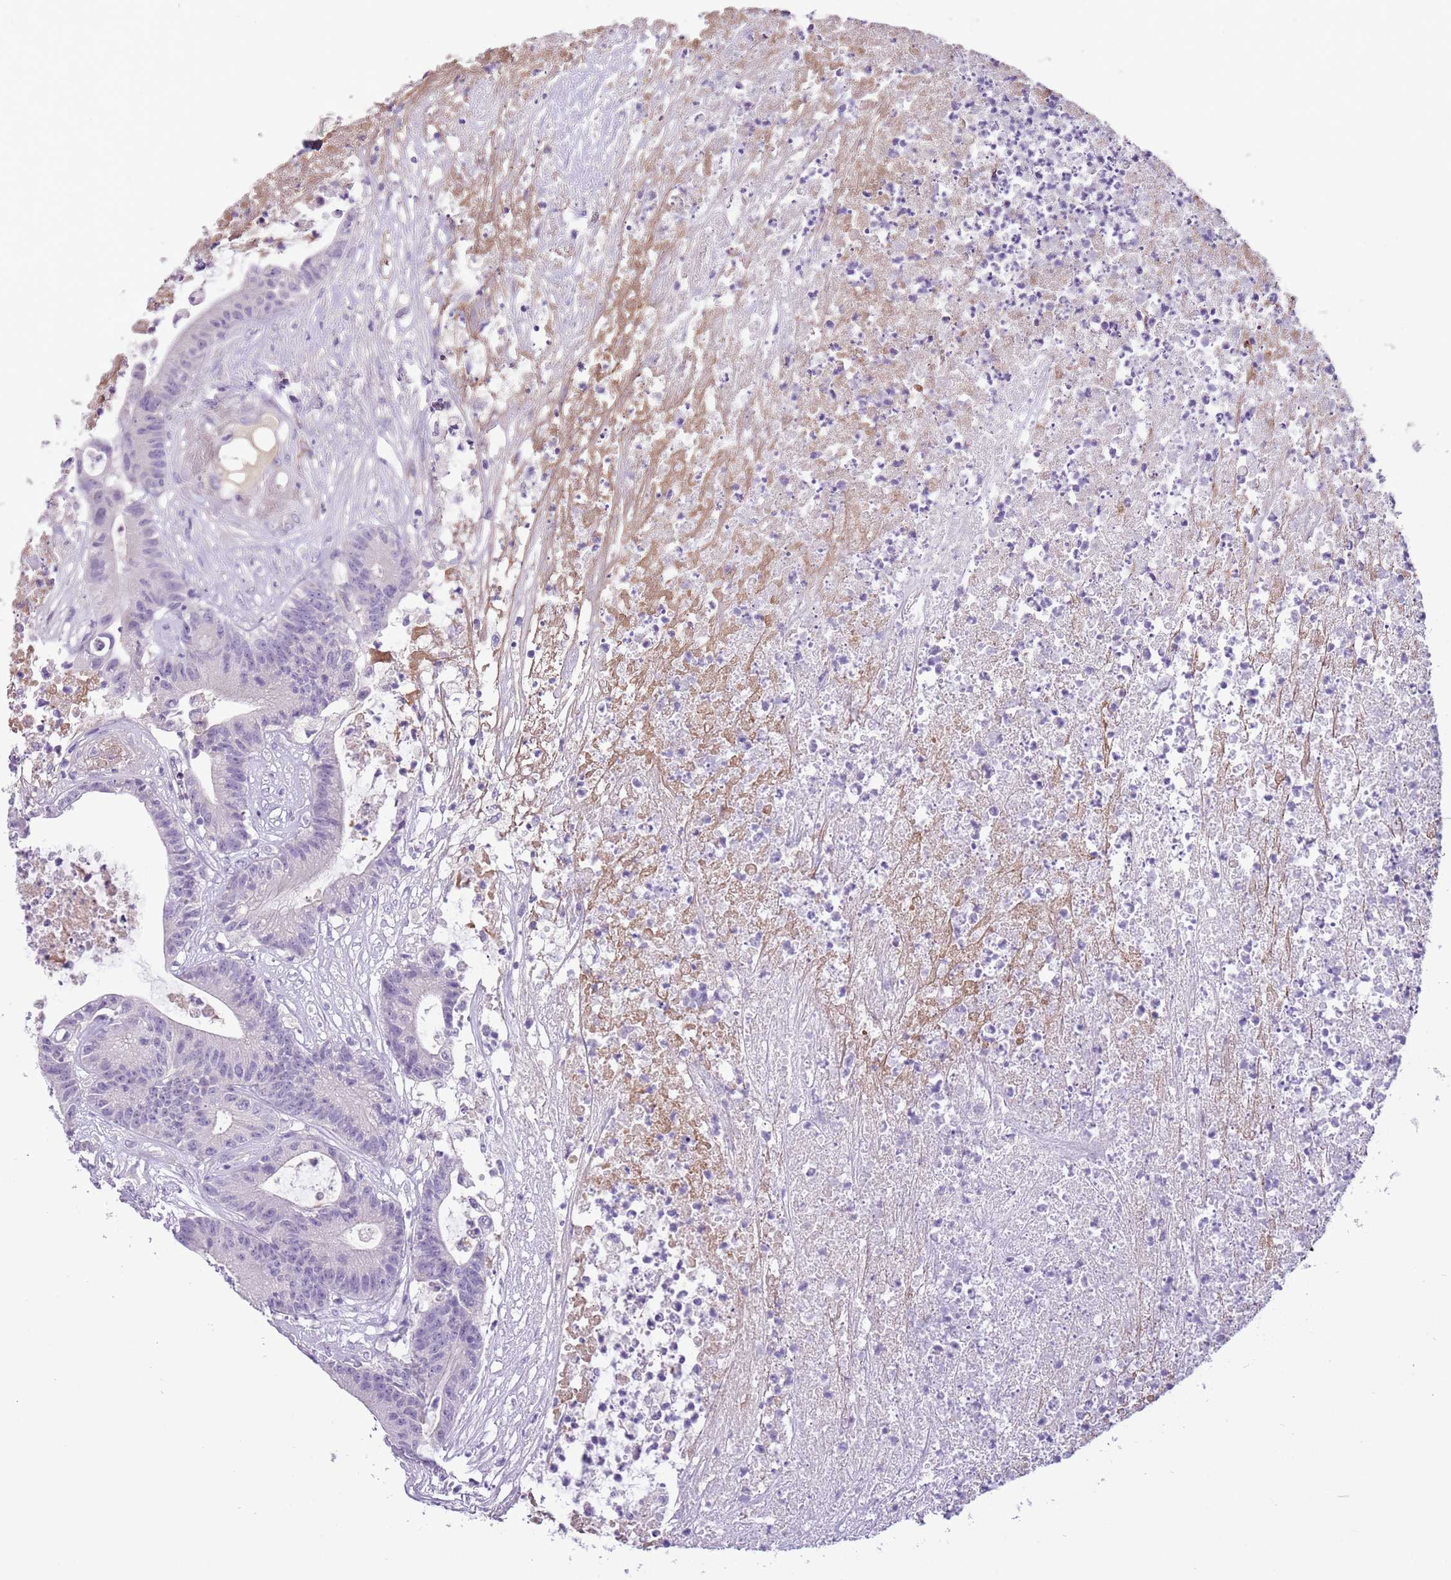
{"staining": {"intensity": "negative", "quantity": "none", "location": "none"}, "tissue": "colorectal cancer", "cell_type": "Tumor cells", "image_type": "cancer", "snomed": [{"axis": "morphology", "description": "Adenocarcinoma, NOS"}, {"axis": "topography", "description": "Colon"}], "caption": "Immunohistochemical staining of human adenocarcinoma (colorectal) demonstrates no significant staining in tumor cells.", "gene": "SCAMP5", "patient": {"sex": "female", "age": 84}}